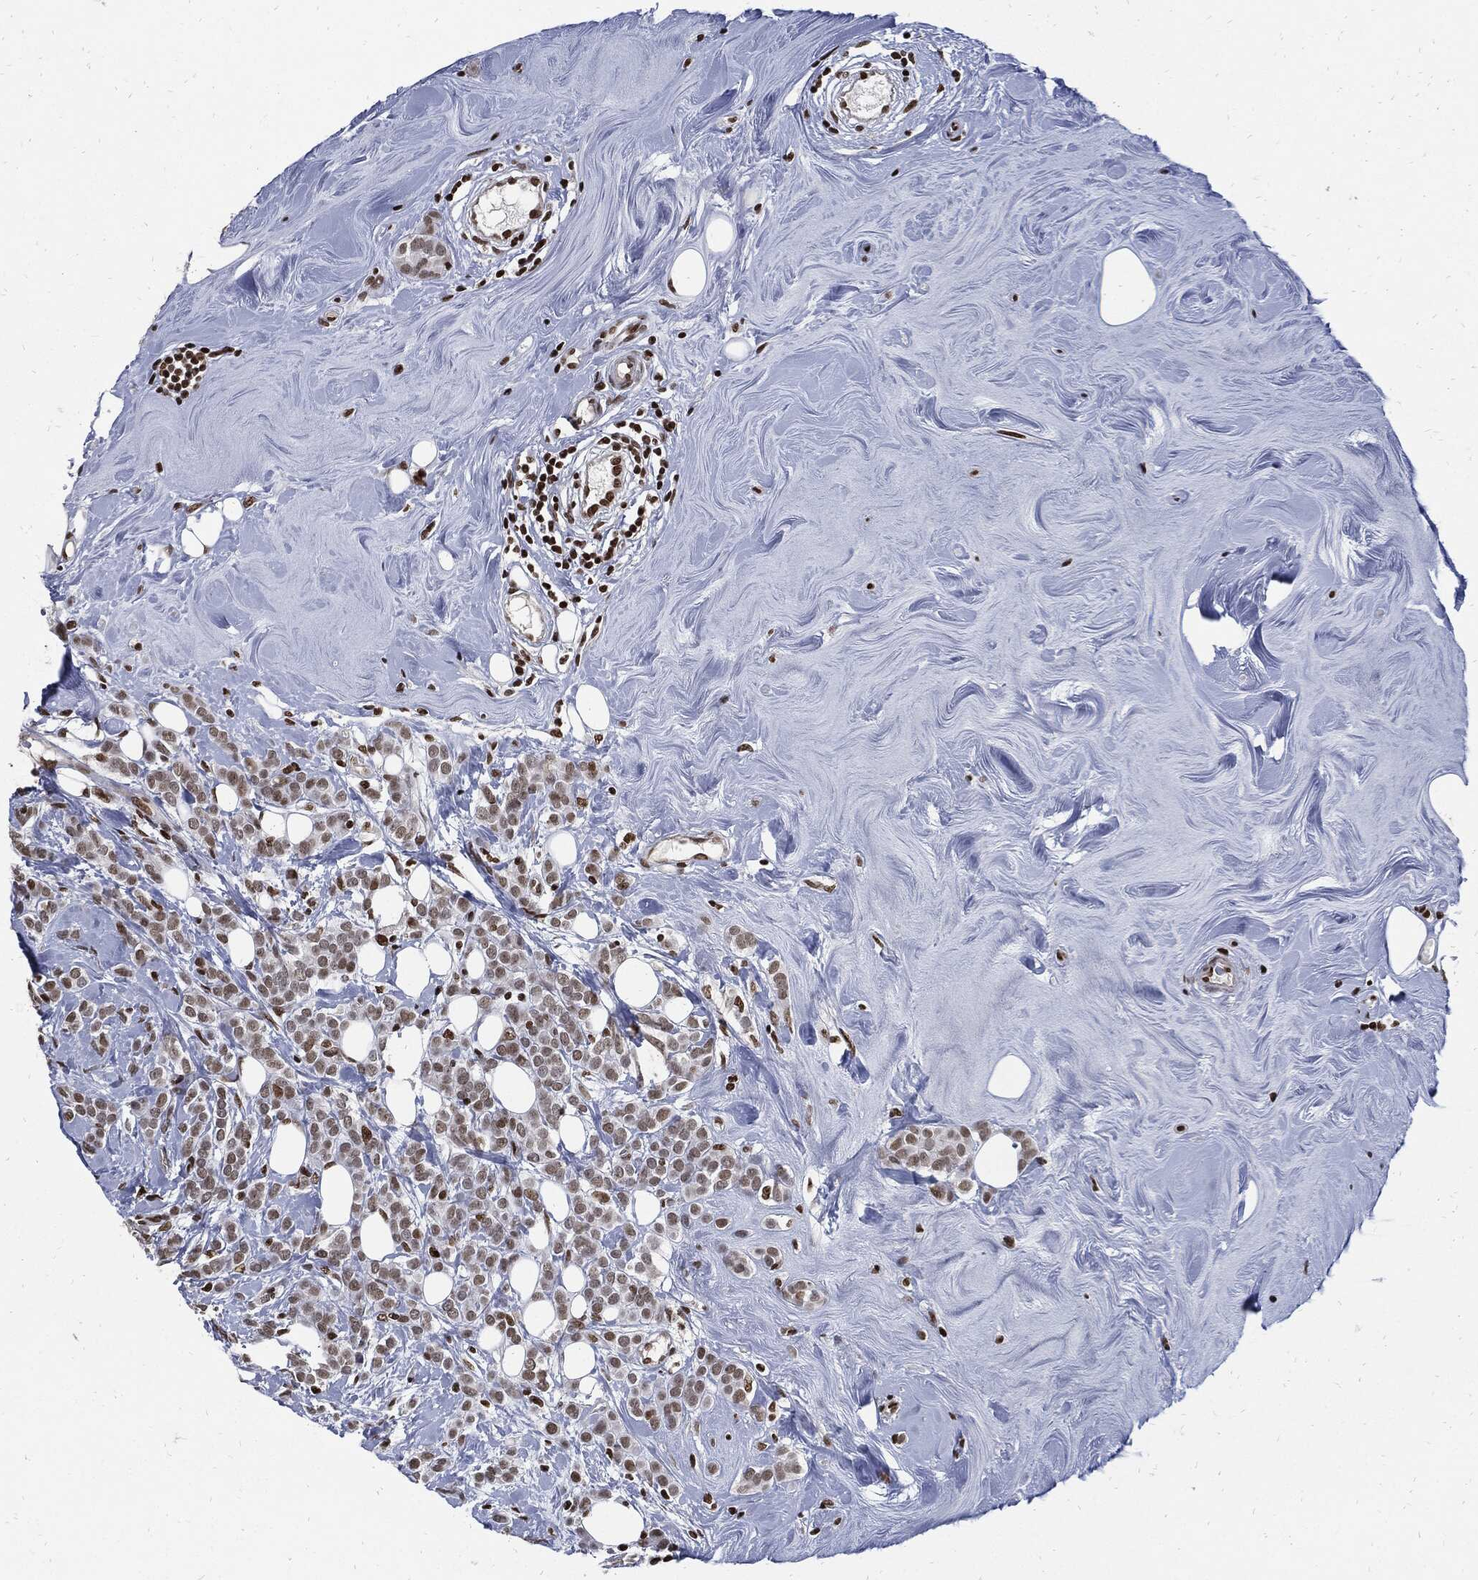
{"staining": {"intensity": "weak", "quantity": "25%-75%", "location": "nuclear"}, "tissue": "breast cancer", "cell_type": "Tumor cells", "image_type": "cancer", "snomed": [{"axis": "morphology", "description": "Lobular carcinoma"}, {"axis": "topography", "description": "Breast"}], "caption": "This photomicrograph shows breast cancer stained with immunohistochemistry to label a protein in brown. The nuclear of tumor cells show weak positivity for the protein. Nuclei are counter-stained blue.", "gene": "TERF2", "patient": {"sex": "female", "age": 49}}